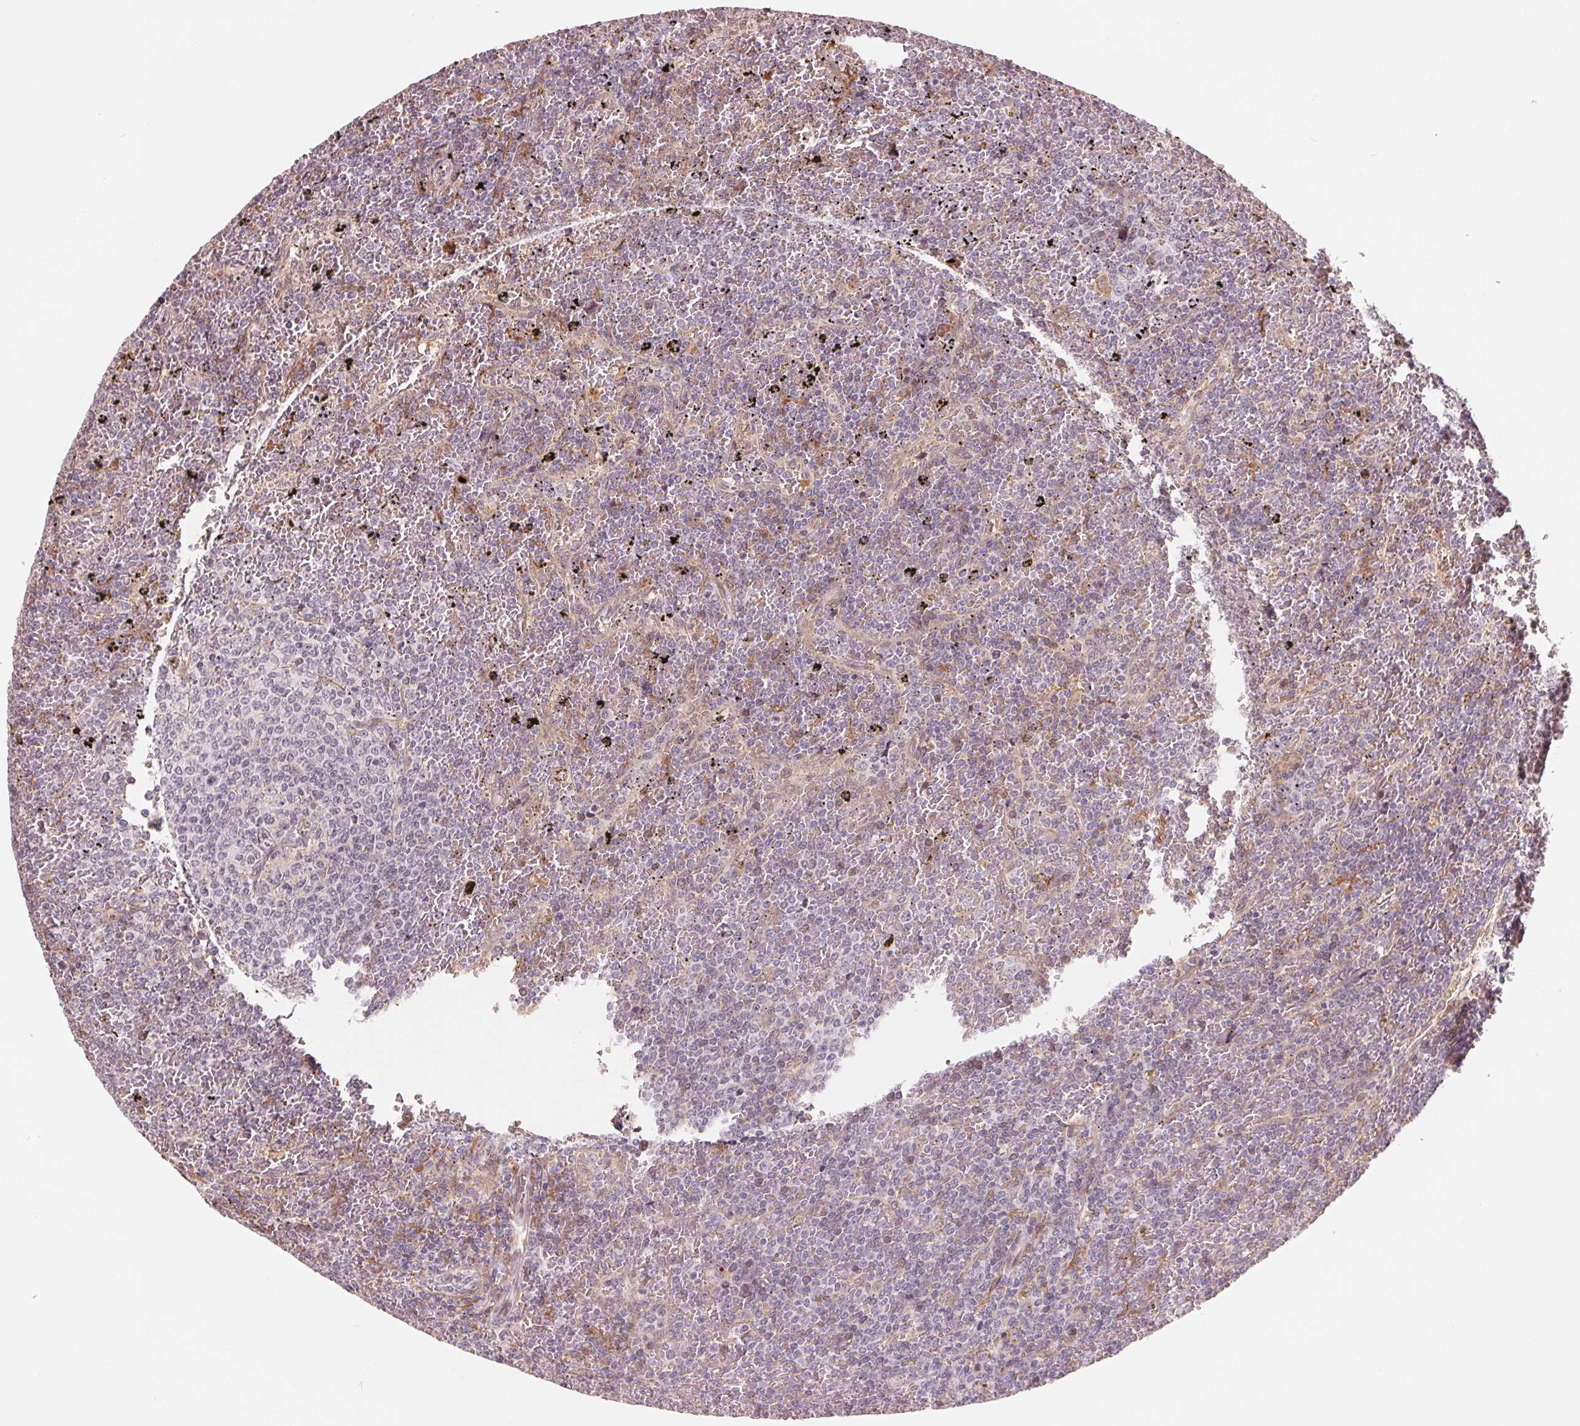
{"staining": {"intensity": "negative", "quantity": "none", "location": "none"}, "tissue": "lymphoma", "cell_type": "Tumor cells", "image_type": "cancer", "snomed": [{"axis": "morphology", "description": "Malignant lymphoma, non-Hodgkin's type, Low grade"}, {"axis": "topography", "description": "Spleen"}], "caption": "The photomicrograph exhibits no staining of tumor cells in malignant lymphoma, non-Hodgkin's type (low-grade). Brightfield microscopy of IHC stained with DAB (3,3'-diaminobenzidine) (brown) and hematoxylin (blue), captured at high magnification.", "gene": "IL9R", "patient": {"sex": "female", "age": 77}}